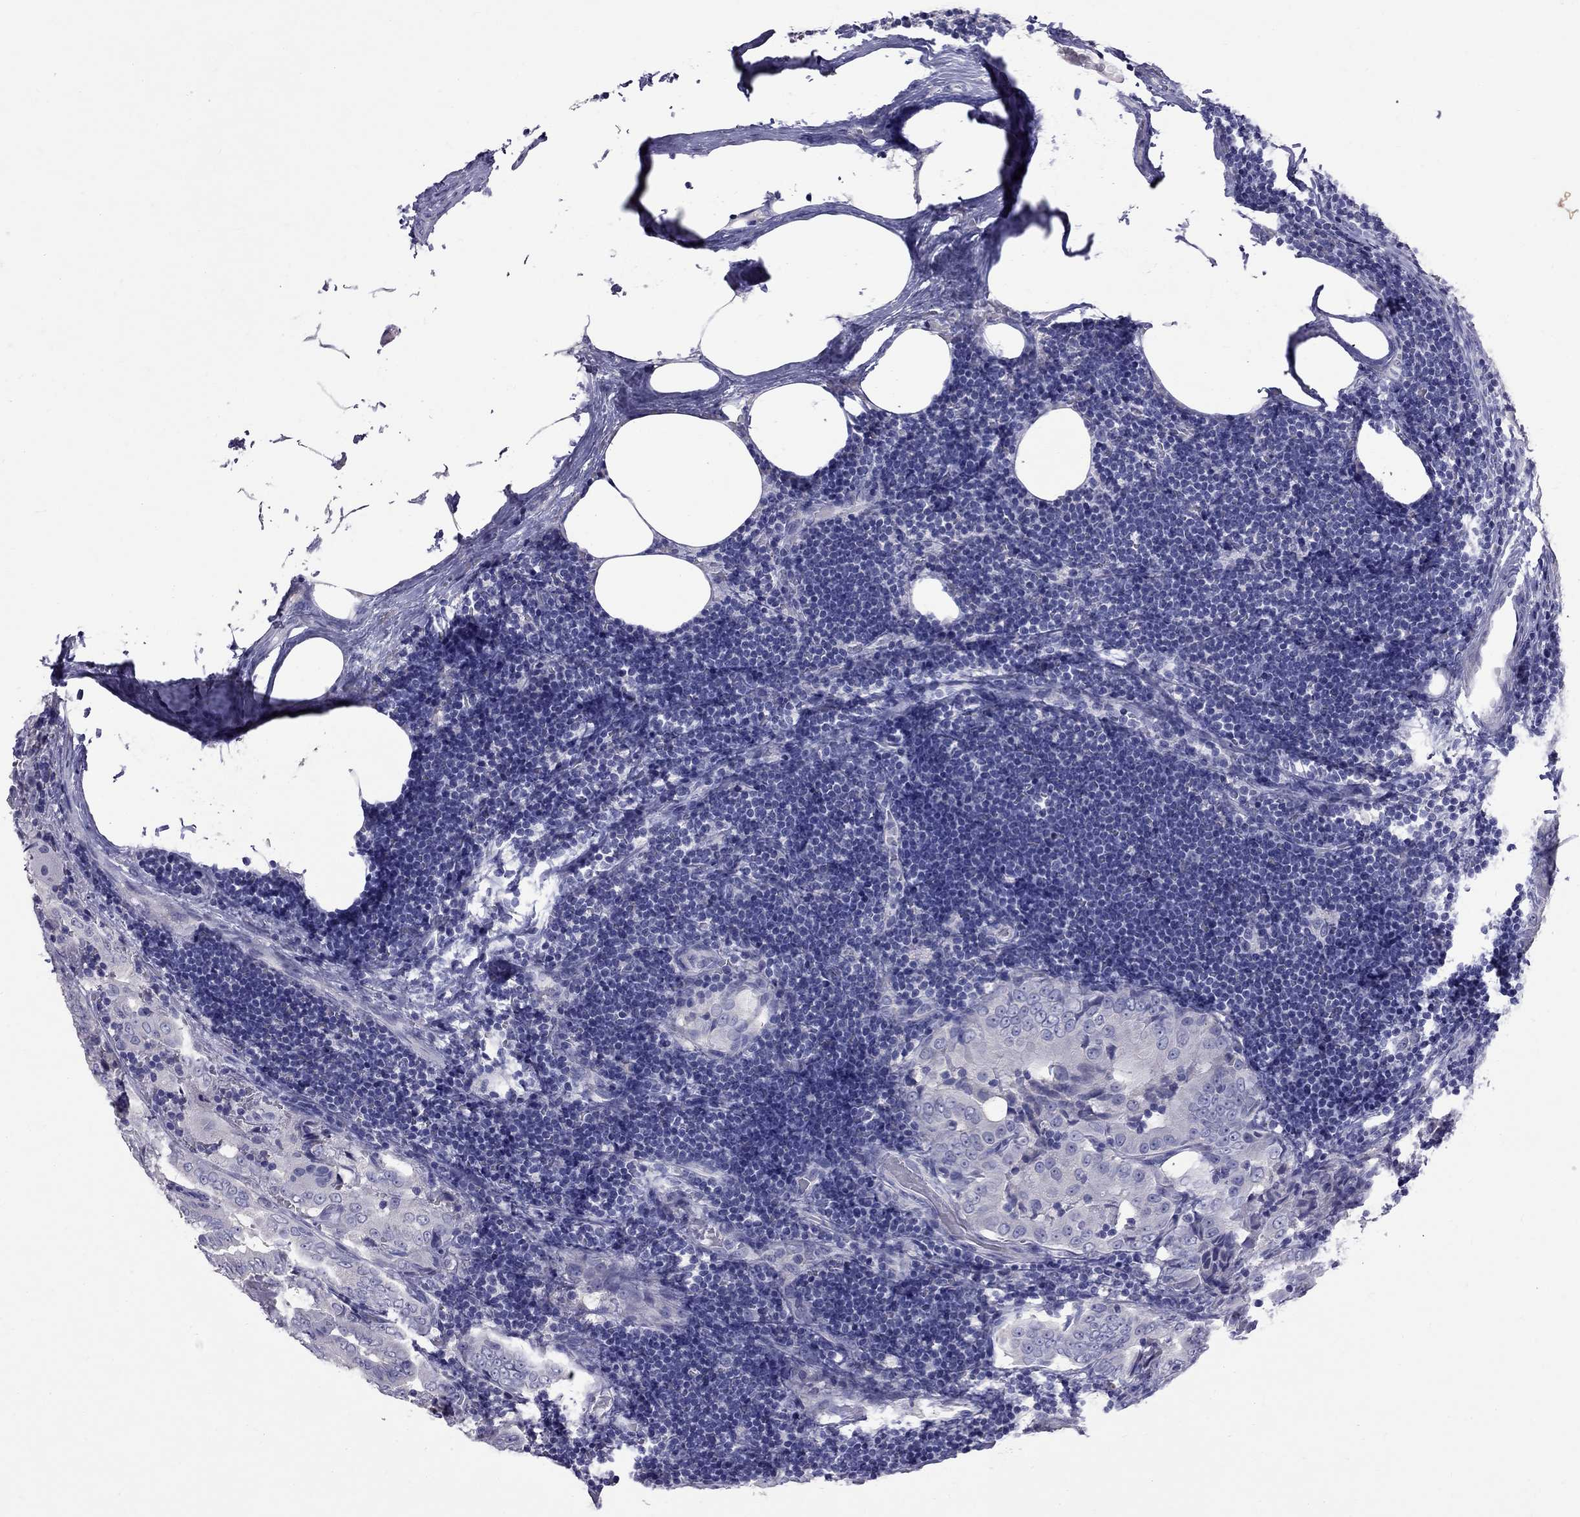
{"staining": {"intensity": "negative", "quantity": "none", "location": "none"}, "tissue": "thyroid cancer", "cell_type": "Tumor cells", "image_type": "cancer", "snomed": [{"axis": "morphology", "description": "Papillary adenocarcinoma, NOS"}, {"axis": "topography", "description": "Thyroid gland"}], "caption": "Immunohistochemistry (IHC) image of neoplastic tissue: thyroid papillary adenocarcinoma stained with DAB (3,3'-diaminobenzidine) shows no significant protein positivity in tumor cells.", "gene": "CFAP91", "patient": {"sex": "male", "age": 61}}